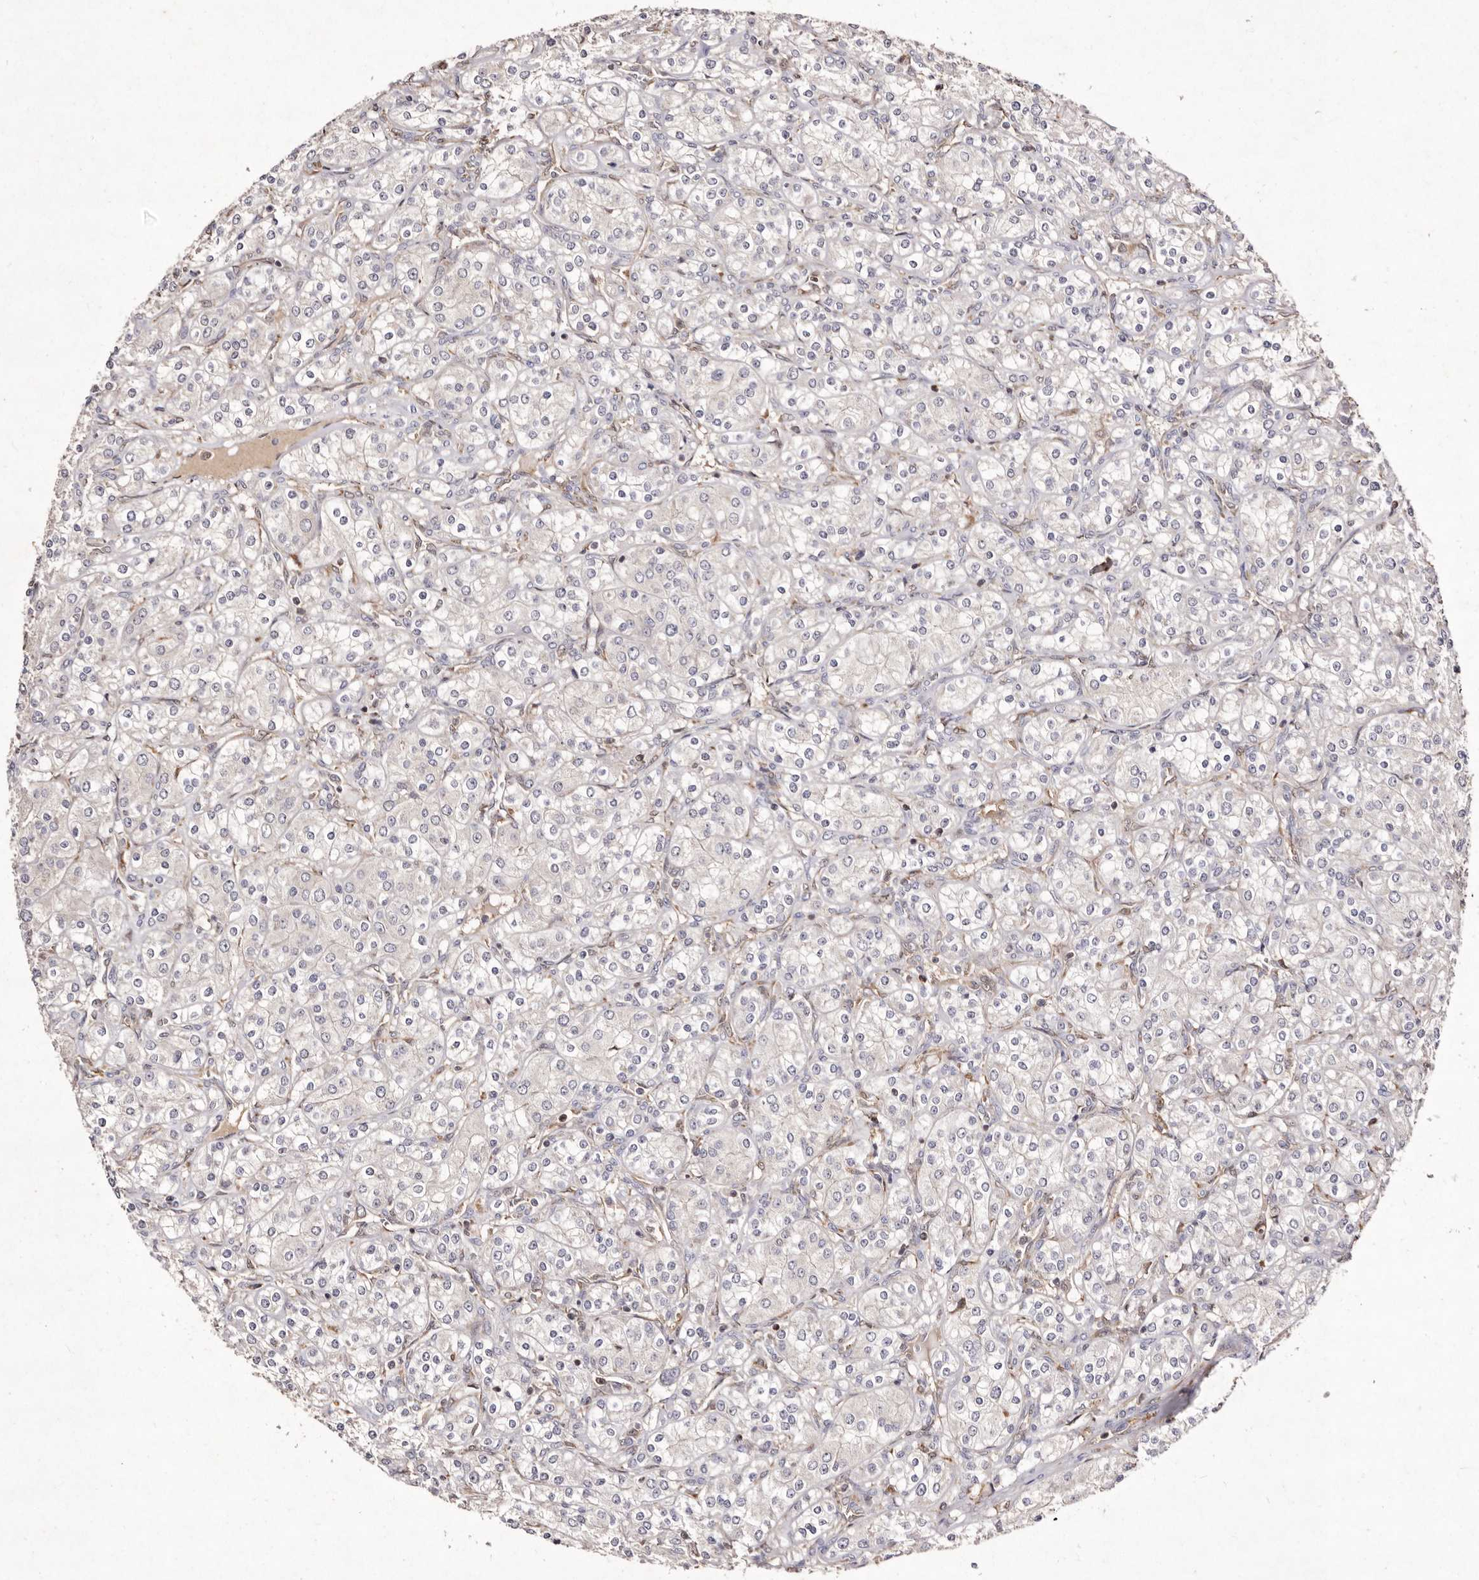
{"staining": {"intensity": "negative", "quantity": "none", "location": "none"}, "tissue": "renal cancer", "cell_type": "Tumor cells", "image_type": "cancer", "snomed": [{"axis": "morphology", "description": "Adenocarcinoma, NOS"}, {"axis": "topography", "description": "Kidney"}], "caption": "Immunohistochemistry (IHC) photomicrograph of human adenocarcinoma (renal) stained for a protein (brown), which reveals no staining in tumor cells. (DAB IHC visualized using brightfield microscopy, high magnification).", "gene": "GIMAP4", "patient": {"sex": "male", "age": 77}}